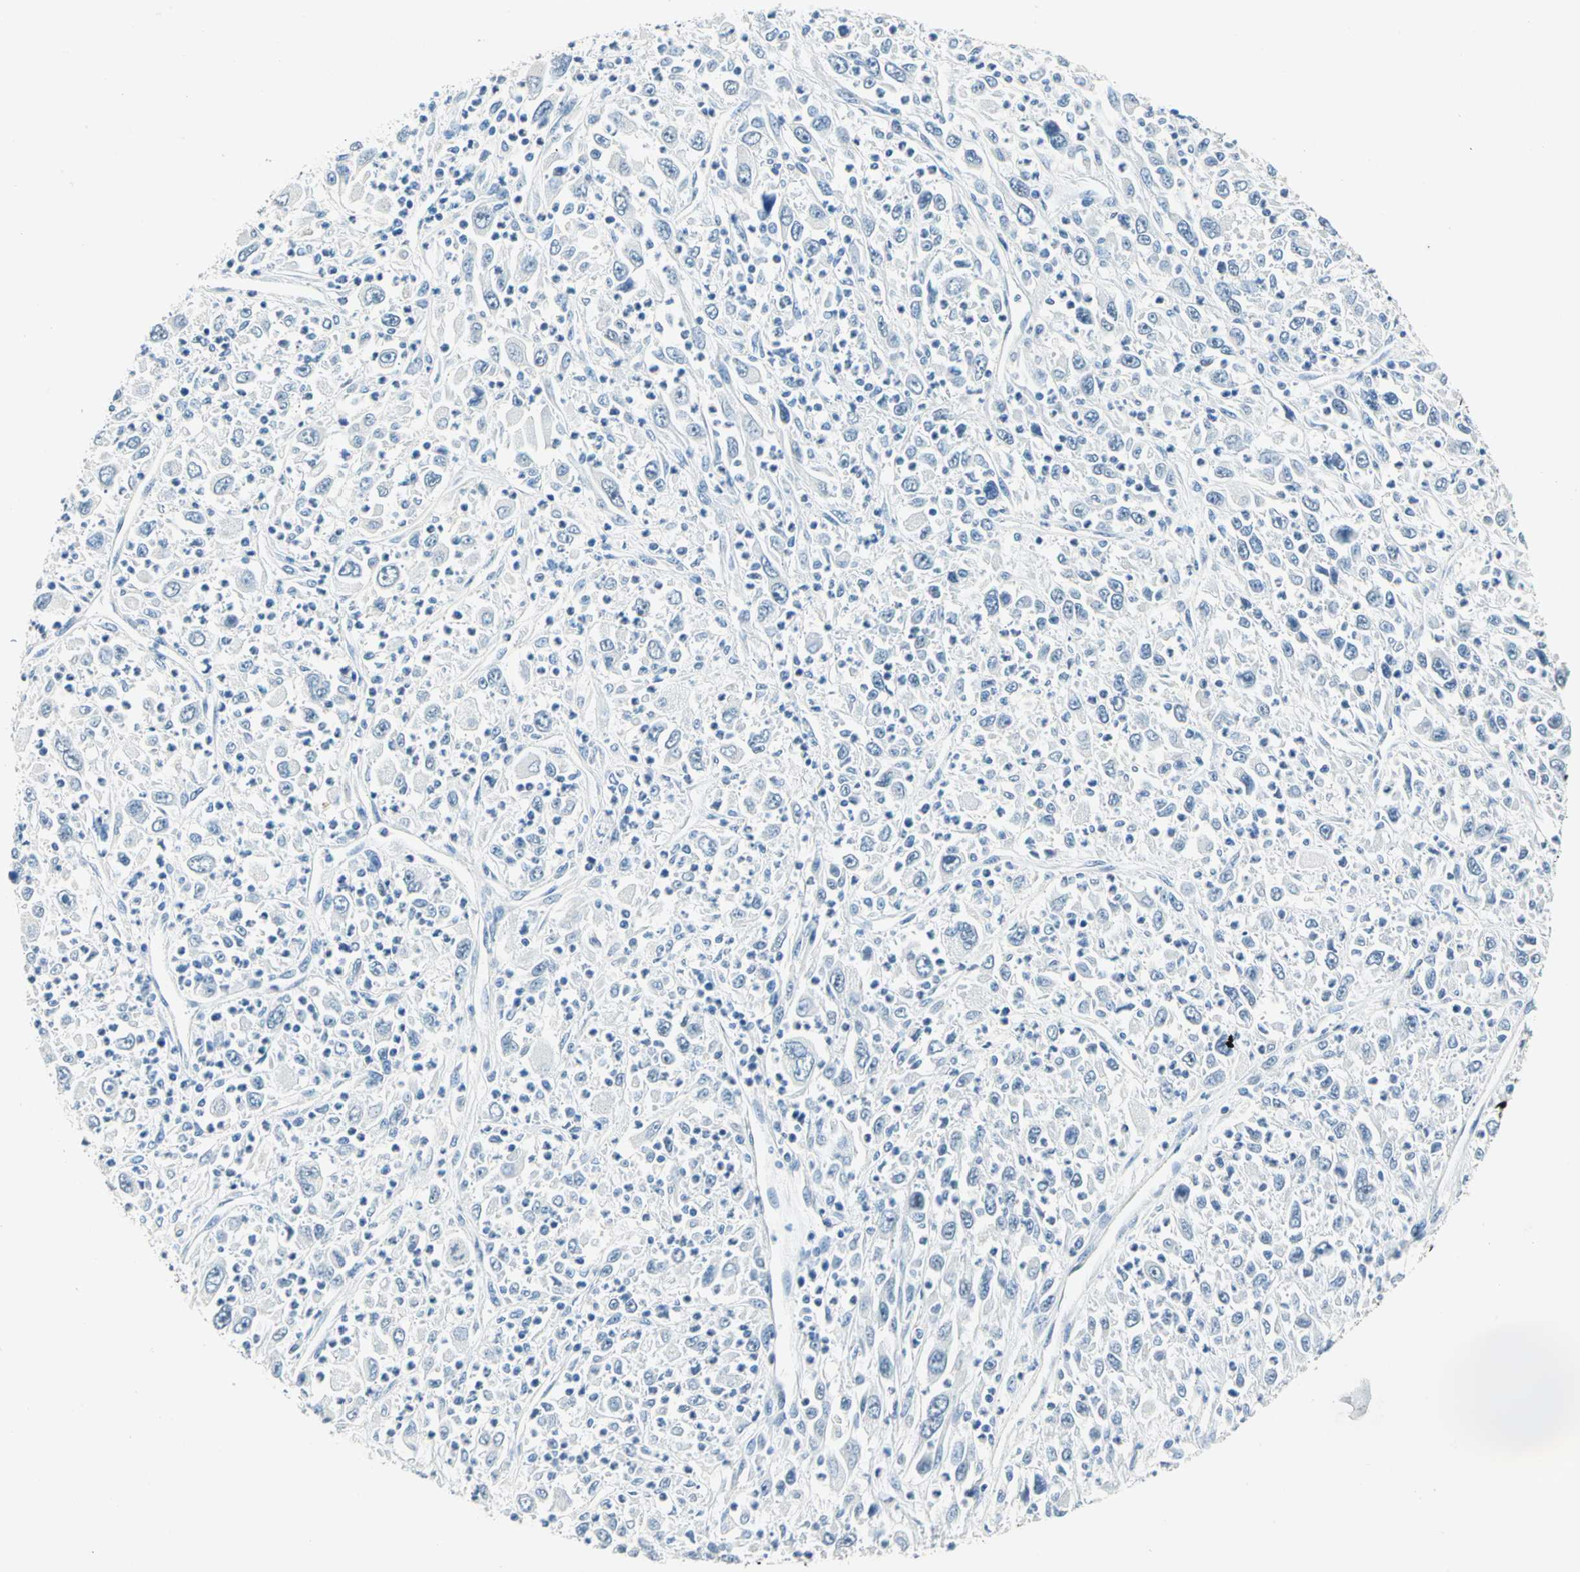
{"staining": {"intensity": "negative", "quantity": "none", "location": "none"}, "tissue": "melanoma", "cell_type": "Tumor cells", "image_type": "cancer", "snomed": [{"axis": "morphology", "description": "Malignant melanoma, Metastatic site"}, {"axis": "topography", "description": "Skin"}], "caption": "DAB immunohistochemical staining of melanoma exhibits no significant positivity in tumor cells.", "gene": "RAD17", "patient": {"sex": "female", "age": 56}}